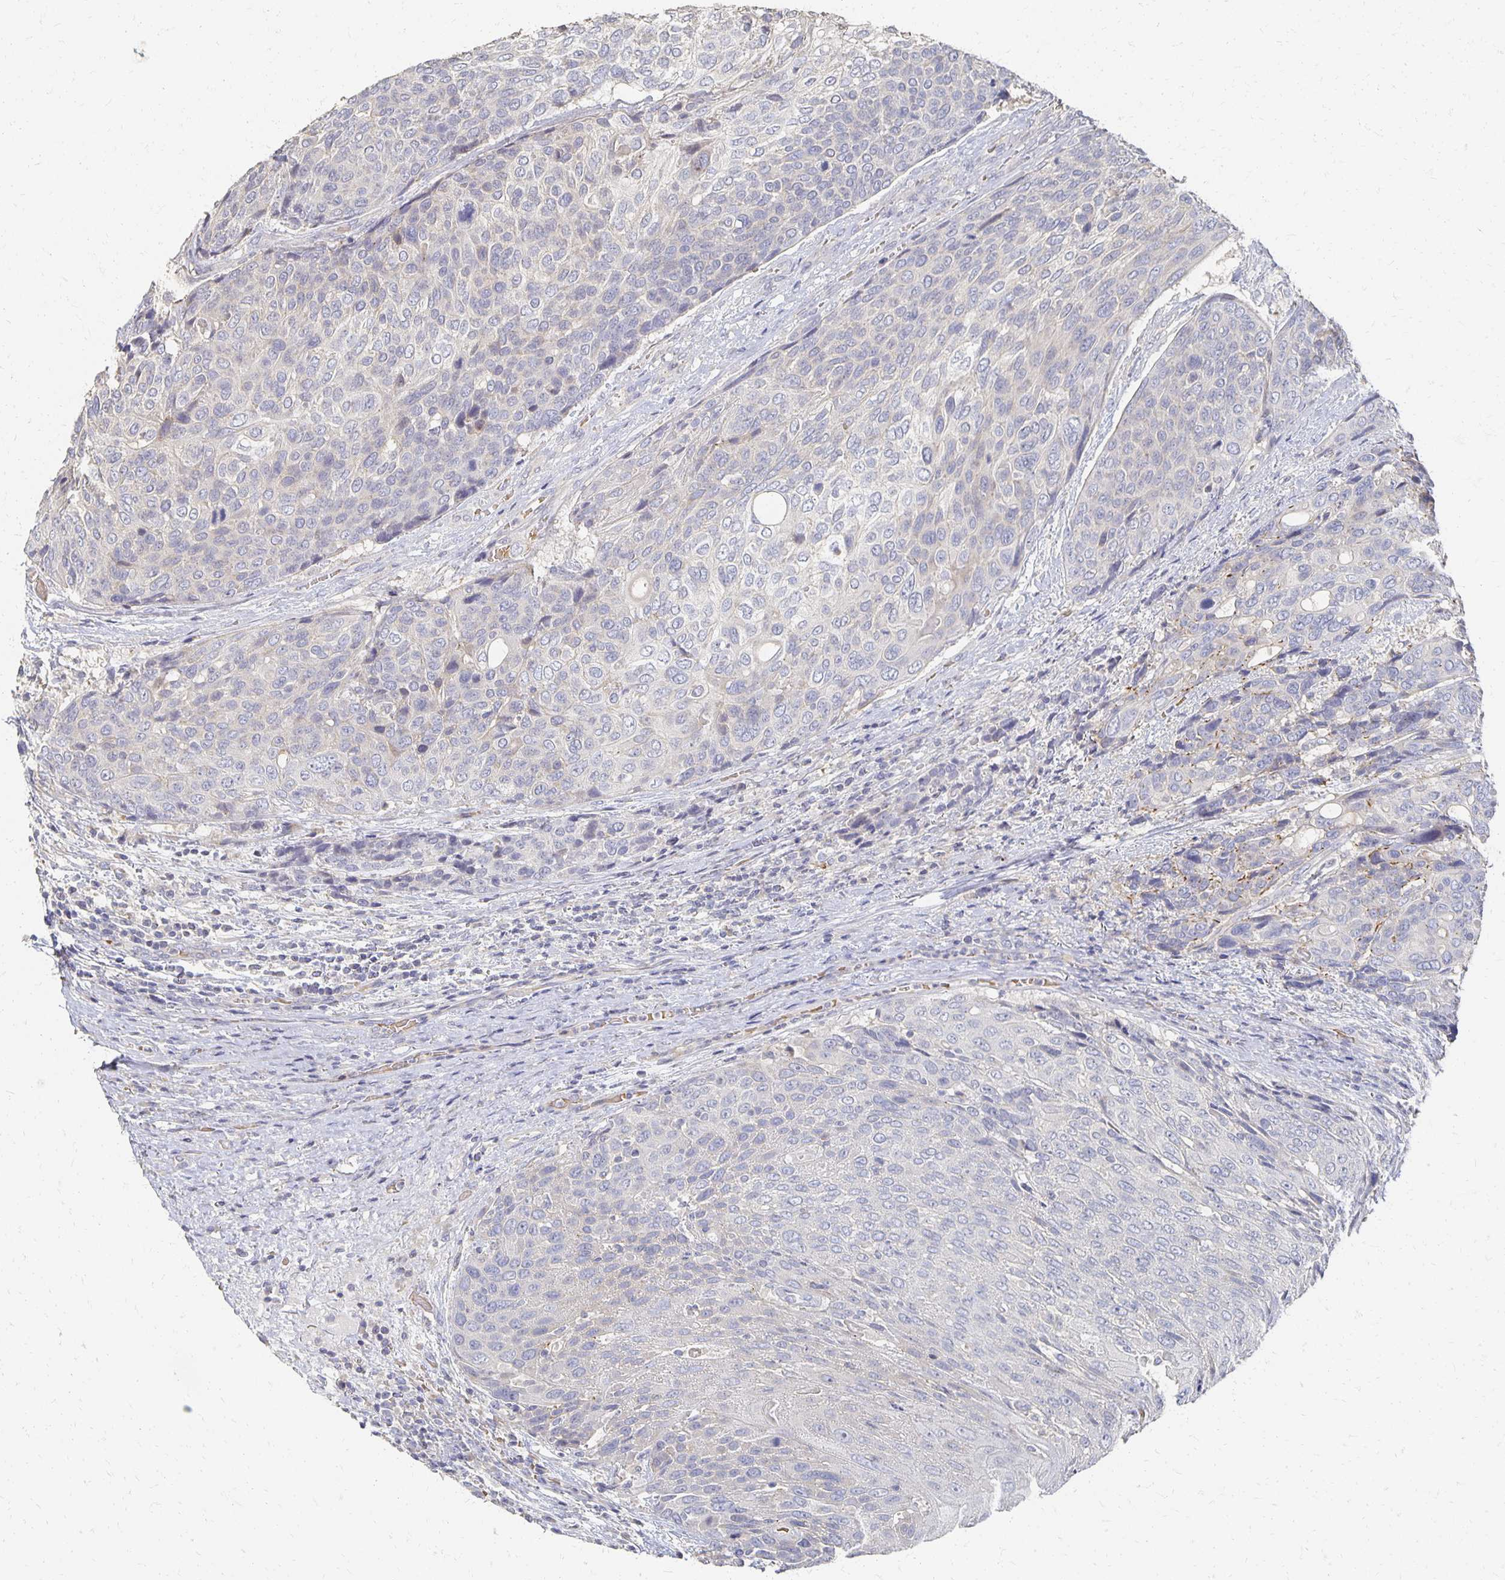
{"staining": {"intensity": "negative", "quantity": "none", "location": "none"}, "tissue": "urothelial cancer", "cell_type": "Tumor cells", "image_type": "cancer", "snomed": [{"axis": "morphology", "description": "Urothelial carcinoma, High grade"}, {"axis": "topography", "description": "Urinary bladder"}], "caption": "High power microscopy photomicrograph of an IHC micrograph of high-grade urothelial carcinoma, revealing no significant expression in tumor cells.", "gene": "CST6", "patient": {"sex": "female", "age": 70}}